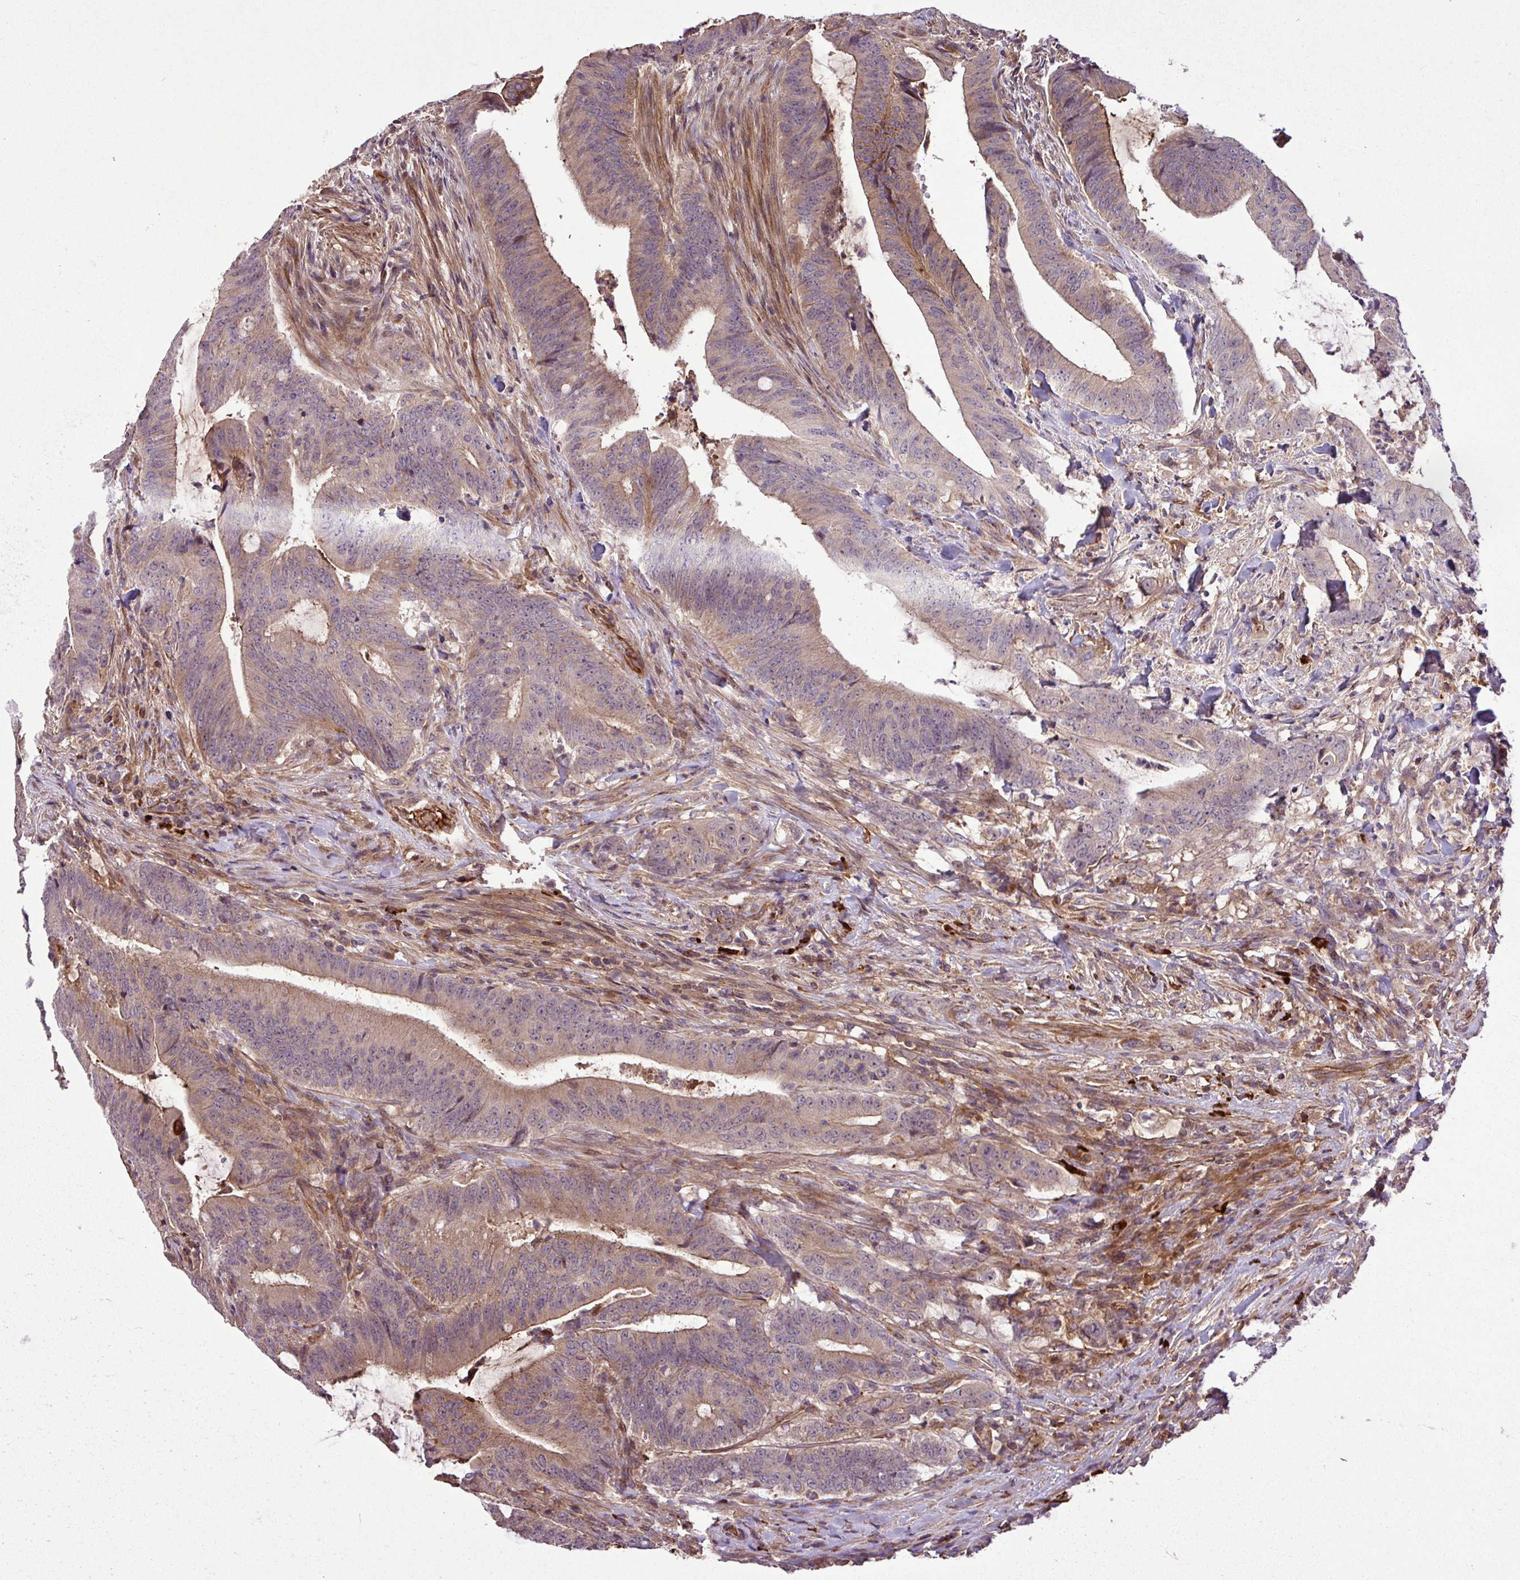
{"staining": {"intensity": "moderate", "quantity": "25%-75%", "location": "cytoplasmic/membranous"}, "tissue": "colorectal cancer", "cell_type": "Tumor cells", "image_type": "cancer", "snomed": [{"axis": "morphology", "description": "Adenocarcinoma, NOS"}, {"axis": "topography", "description": "Colon"}], "caption": "Tumor cells reveal medium levels of moderate cytoplasmic/membranous expression in approximately 25%-75% of cells in human adenocarcinoma (colorectal).", "gene": "ZNF266", "patient": {"sex": "female", "age": 43}}